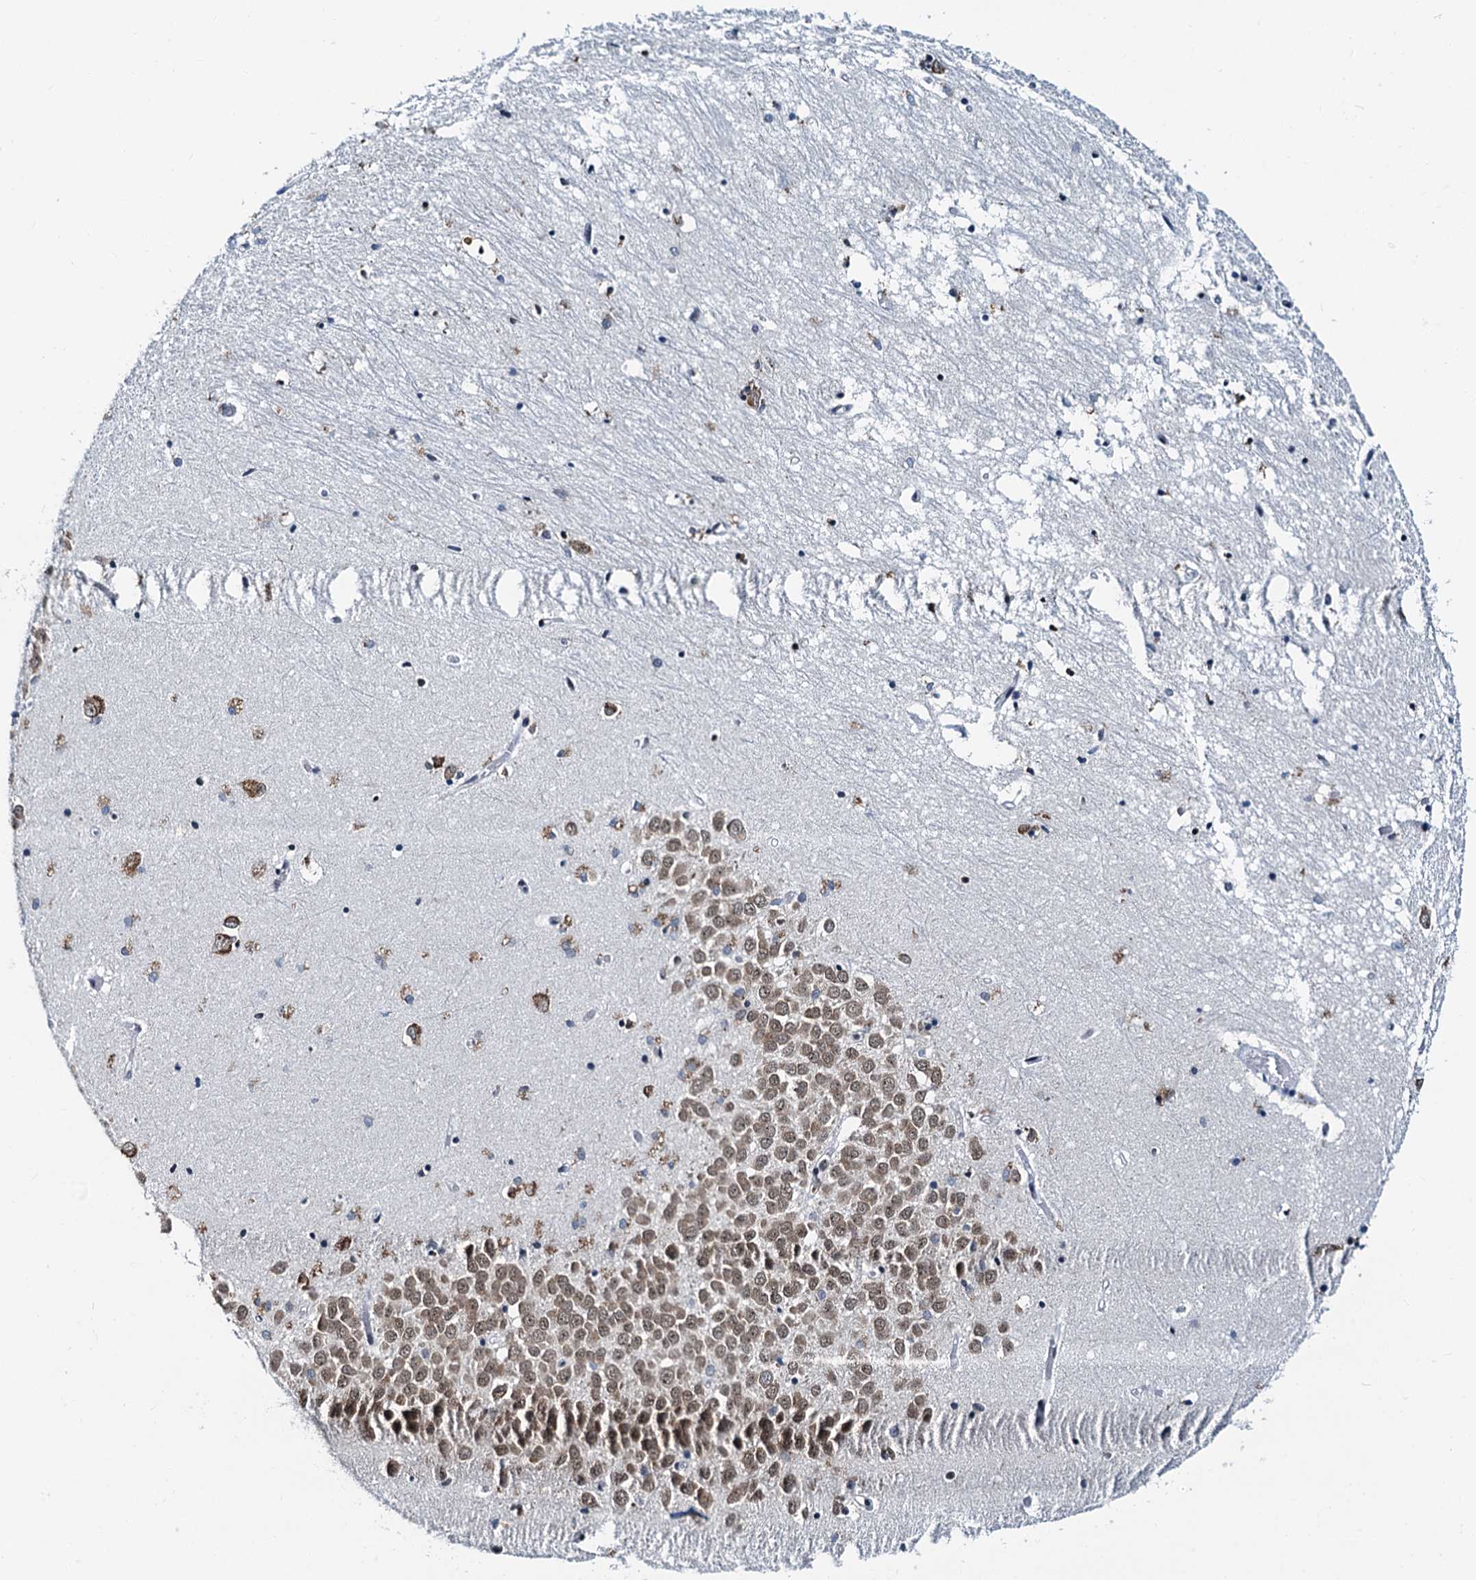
{"staining": {"intensity": "weak", "quantity": "<25%", "location": "nuclear"}, "tissue": "hippocampus", "cell_type": "Glial cells", "image_type": "normal", "snomed": [{"axis": "morphology", "description": "Normal tissue, NOS"}, {"axis": "topography", "description": "Hippocampus"}], "caption": "High magnification brightfield microscopy of unremarkable hippocampus stained with DAB (3,3'-diaminobenzidine) (brown) and counterstained with hematoxylin (blue): glial cells show no significant expression. Nuclei are stained in blue.", "gene": "SNRPD1", "patient": {"sex": "male", "age": 70}}